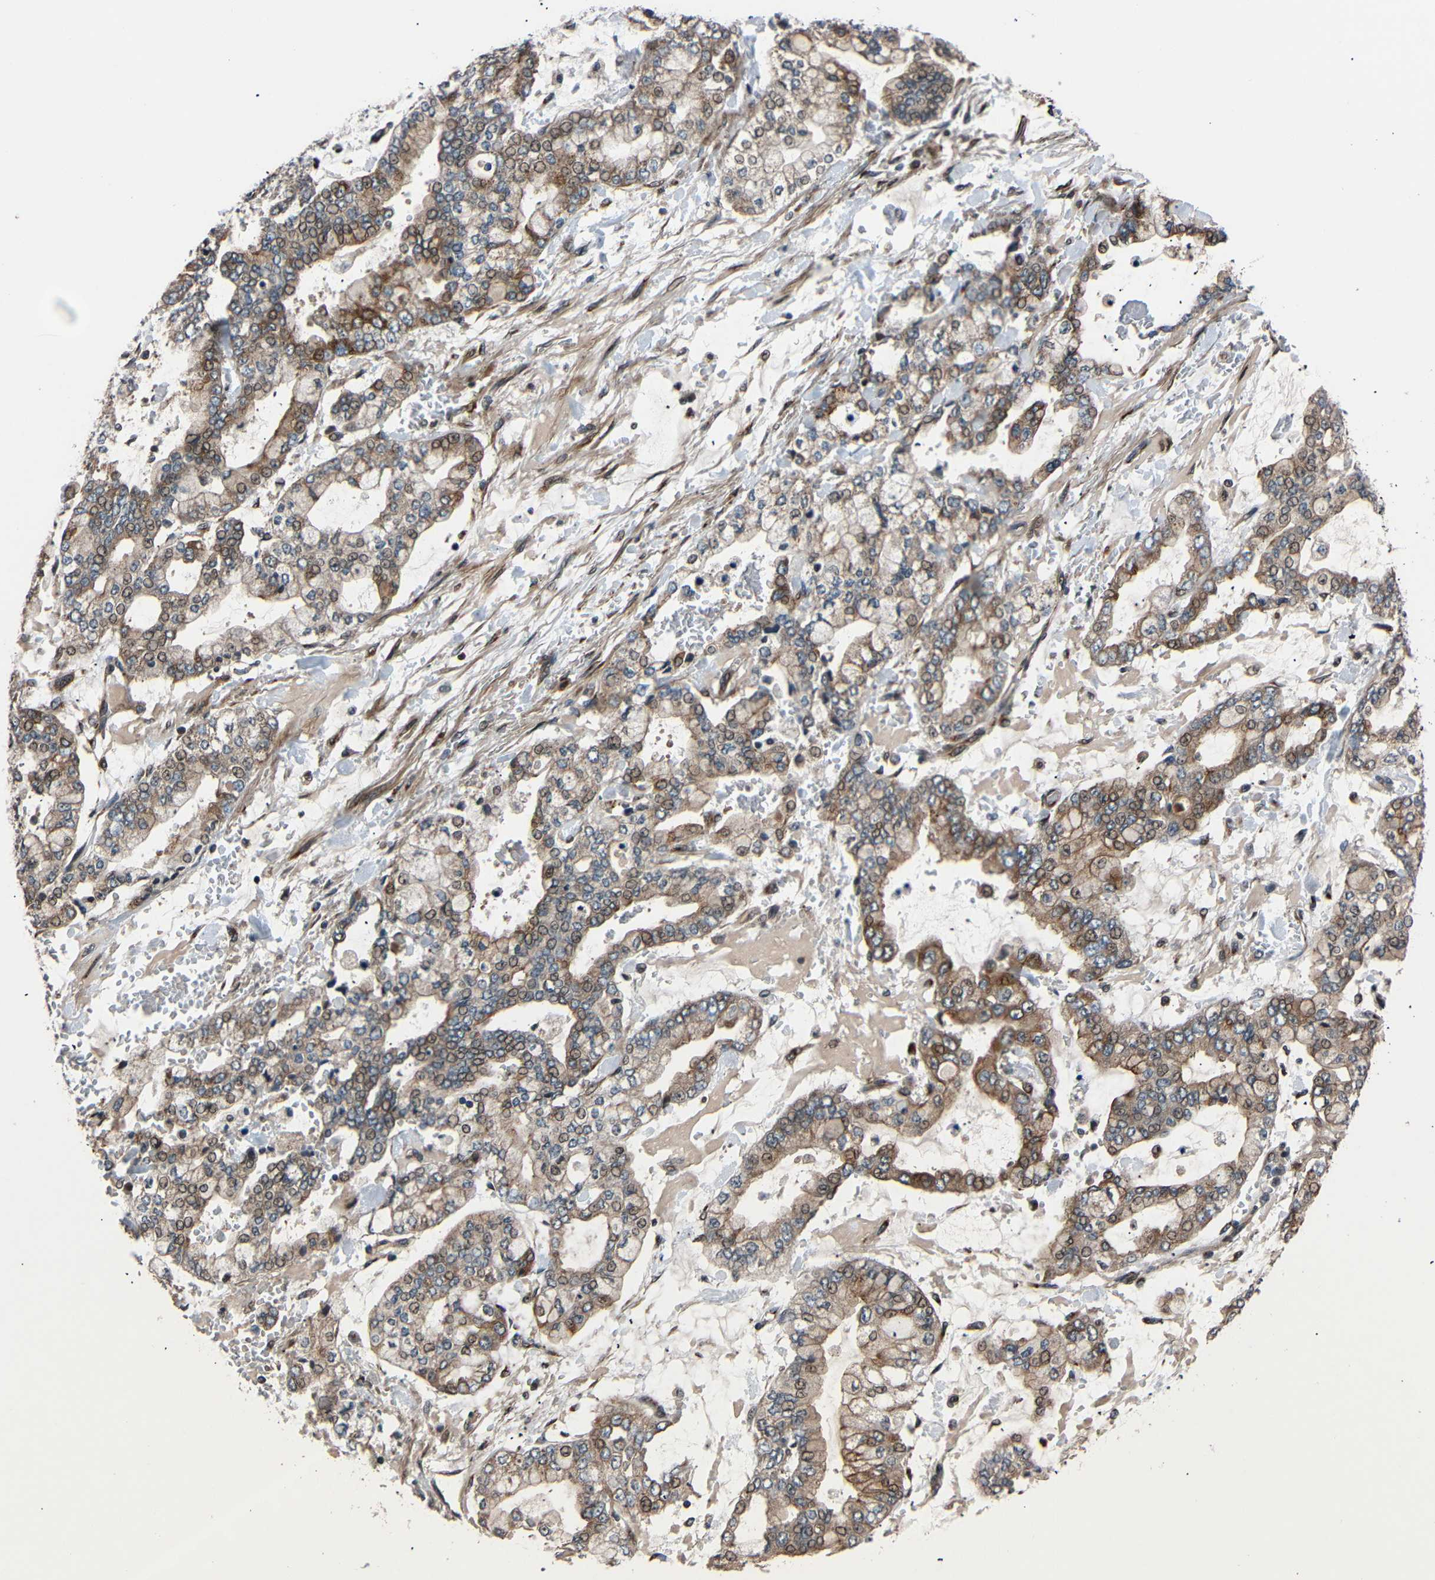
{"staining": {"intensity": "moderate", "quantity": "25%-75%", "location": "cytoplasmic/membranous,nuclear"}, "tissue": "stomach cancer", "cell_type": "Tumor cells", "image_type": "cancer", "snomed": [{"axis": "morphology", "description": "Normal tissue, NOS"}, {"axis": "morphology", "description": "Adenocarcinoma, NOS"}, {"axis": "topography", "description": "Stomach, upper"}, {"axis": "topography", "description": "Stomach"}], "caption": "Stomach adenocarcinoma stained with immunohistochemistry (IHC) shows moderate cytoplasmic/membranous and nuclear expression in approximately 25%-75% of tumor cells.", "gene": "AKAP9", "patient": {"sex": "male", "age": 76}}